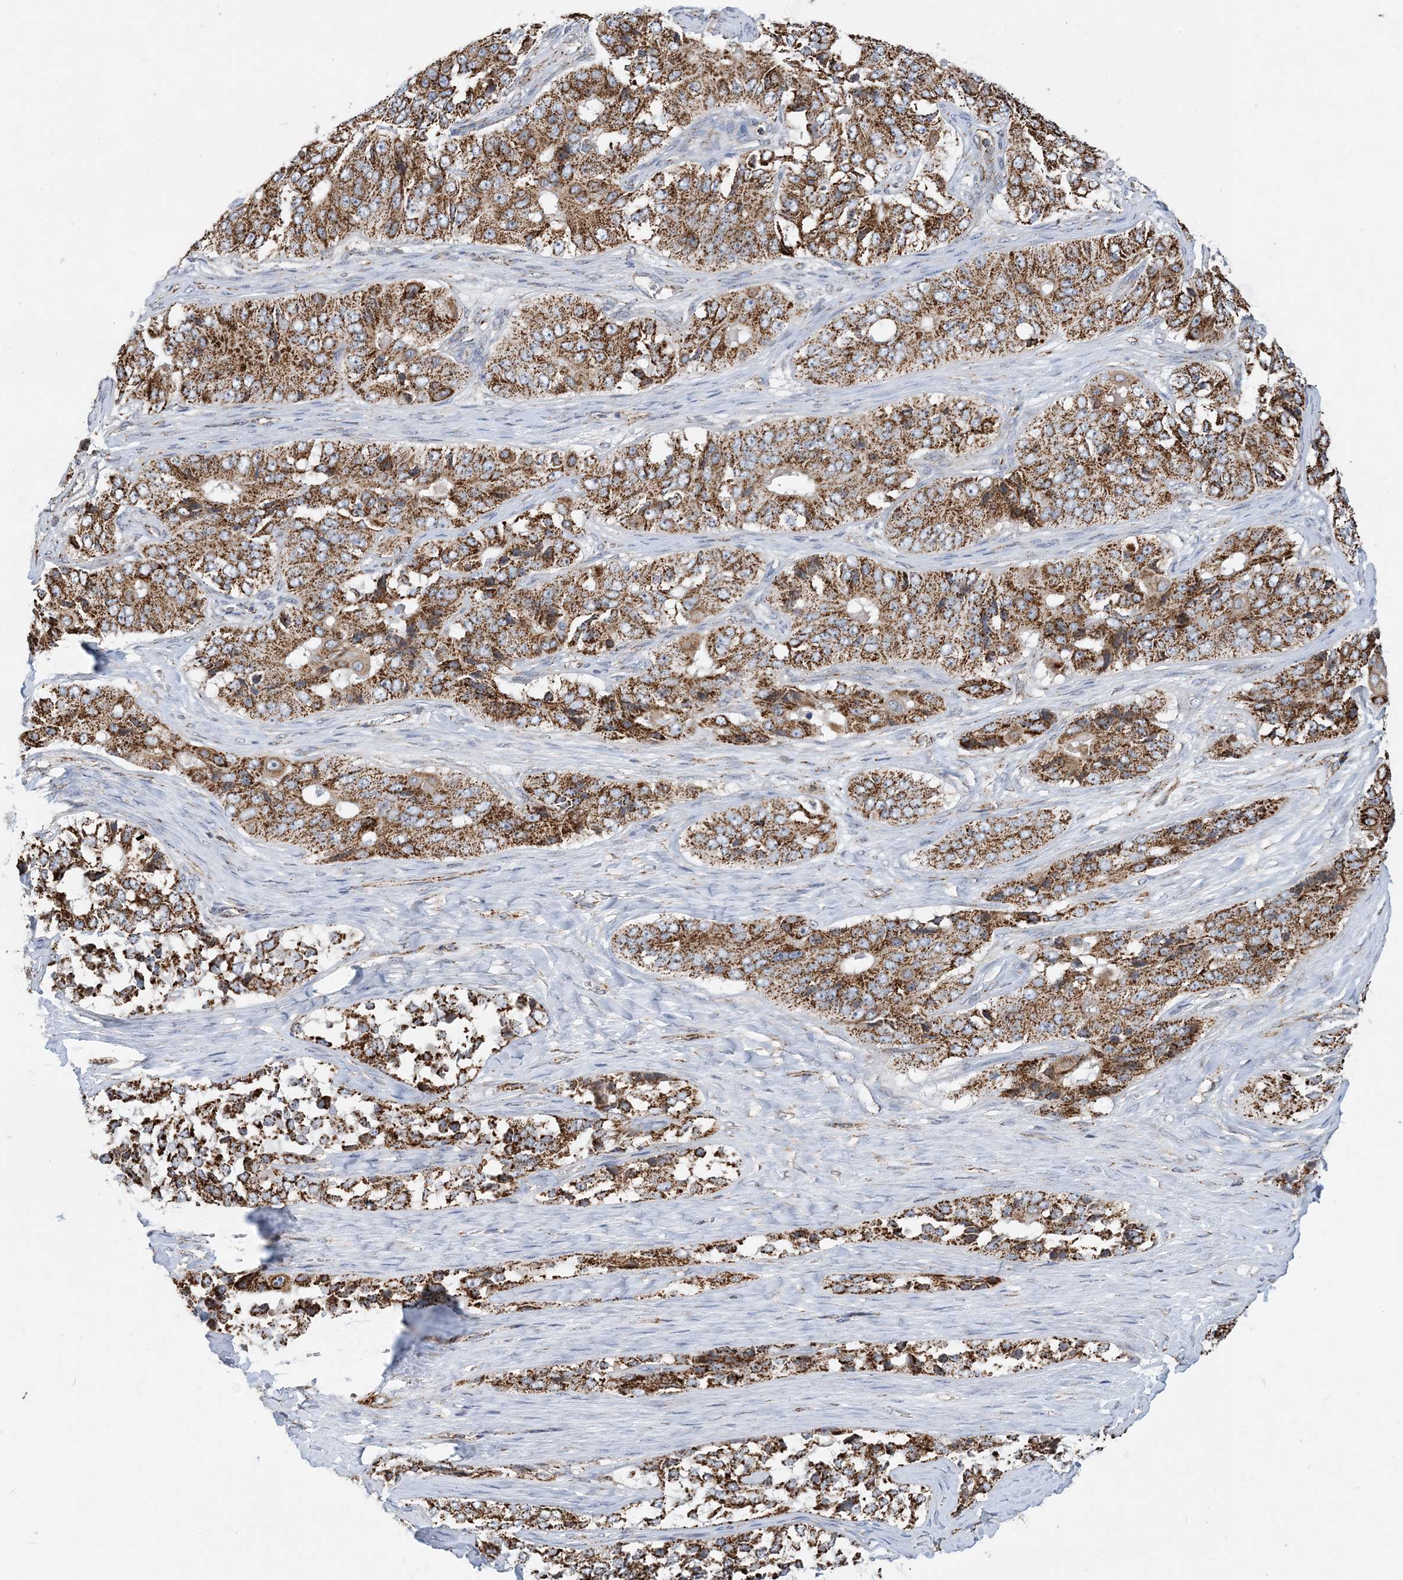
{"staining": {"intensity": "strong", "quantity": ">75%", "location": "cytoplasmic/membranous"}, "tissue": "ovarian cancer", "cell_type": "Tumor cells", "image_type": "cancer", "snomed": [{"axis": "morphology", "description": "Carcinoma, endometroid"}, {"axis": "topography", "description": "Ovary"}], "caption": "The photomicrograph shows immunohistochemical staining of ovarian endometroid carcinoma. There is strong cytoplasmic/membranous staining is appreciated in approximately >75% of tumor cells.", "gene": "PCDHGA1", "patient": {"sex": "female", "age": 51}}